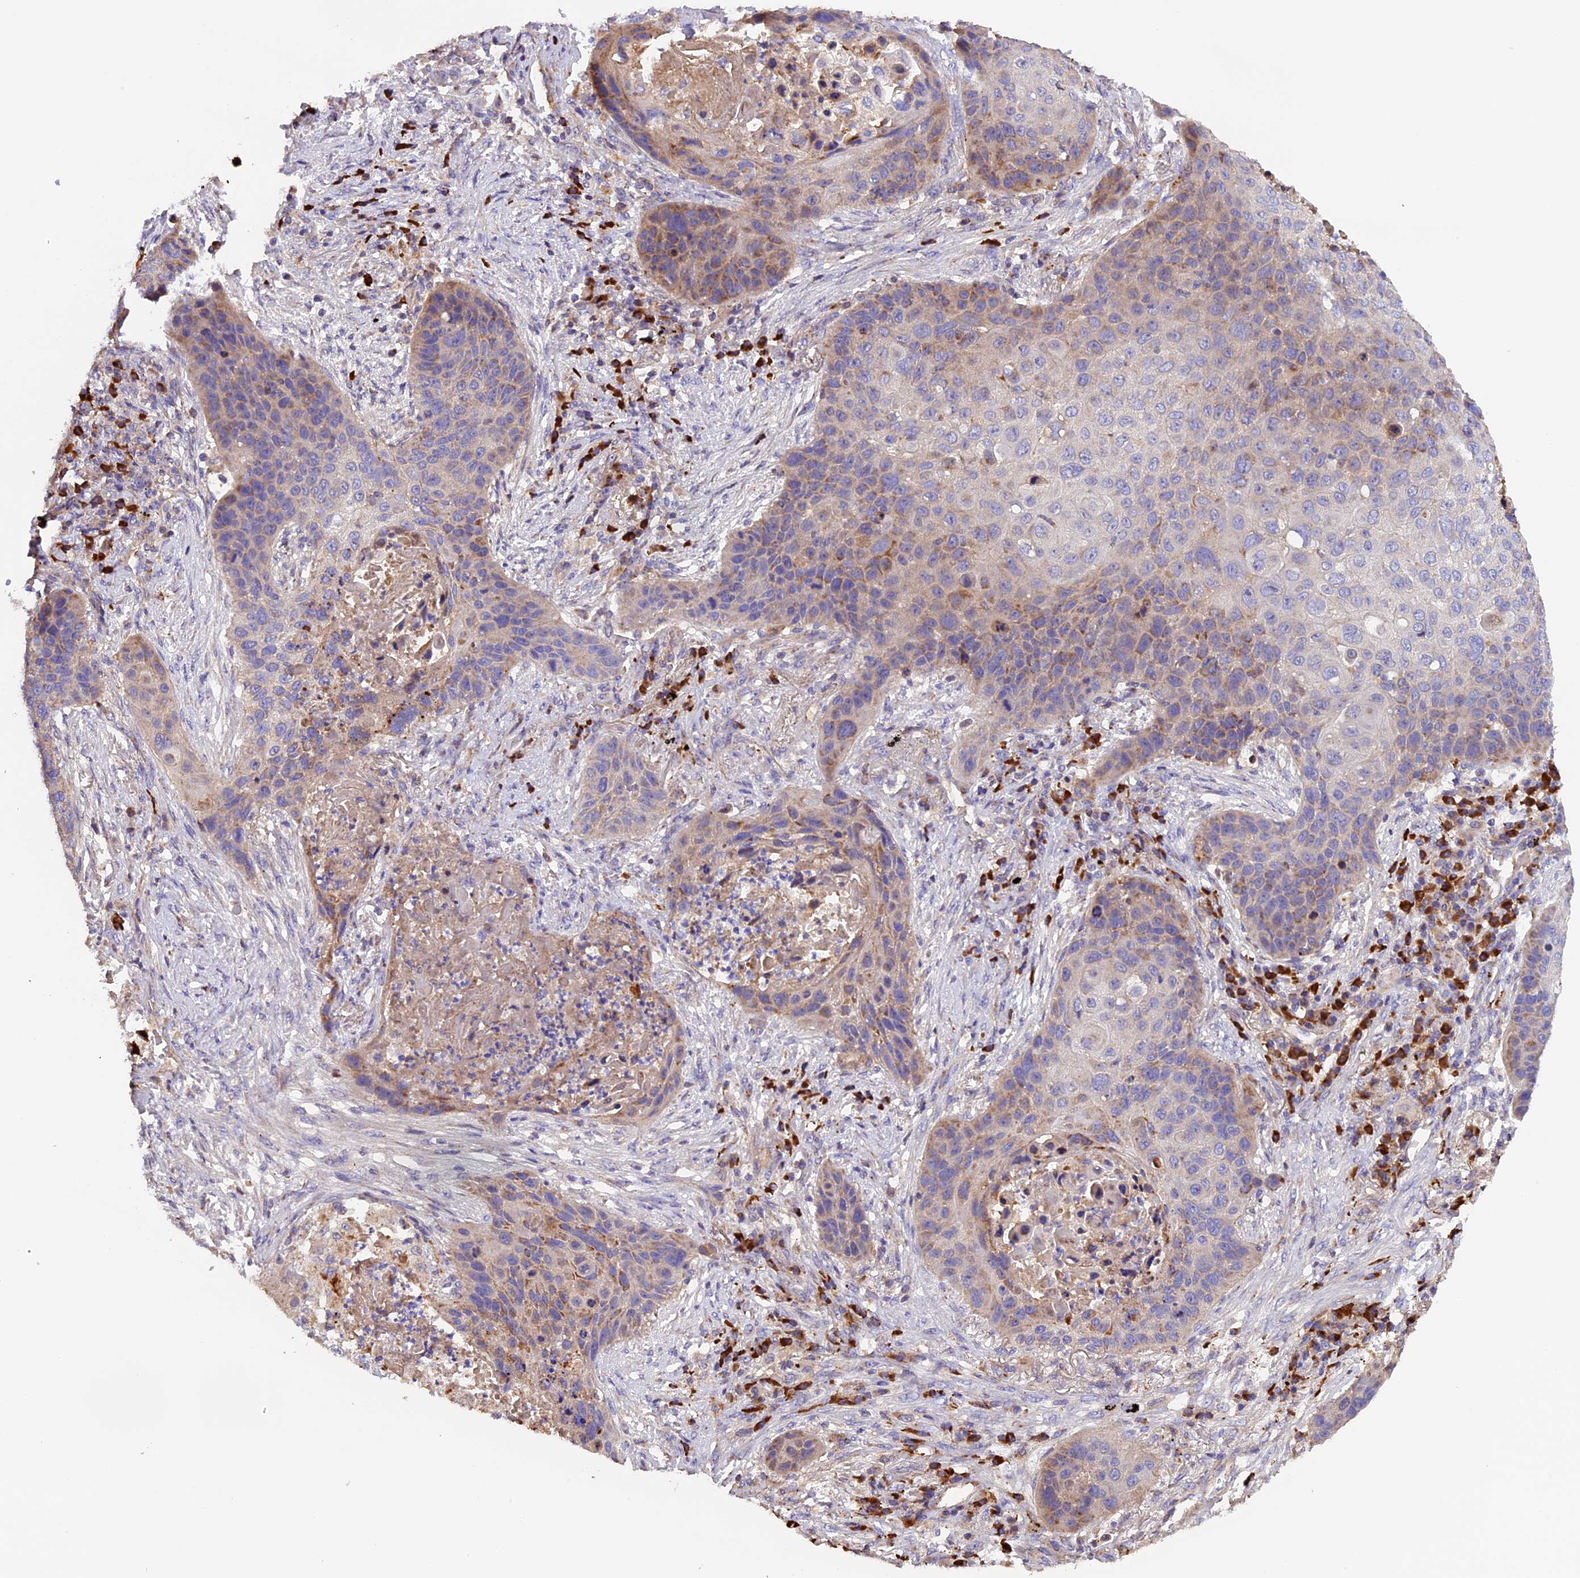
{"staining": {"intensity": "moderate", "quantity": "25%-75%", "location": "cytoplasmic/membranous"}, "tissue": "lung cancer", "cell_type": "Tumor cells", "image_type": "cancer", "snomed": [{"axis": "morphology", "description": "Squamous cell carcinoma, NOS"}, {"axis": "topography", "description": "Lung"}], "caption": "A medium amount of moderate cytoplasmic/membranous staining is appreciated in about 25%-75% of tumor cells in lung squamous cell carcinoma tissue.", "gene": "METTL22", "patient": {"sex": "female", "age": 63}}